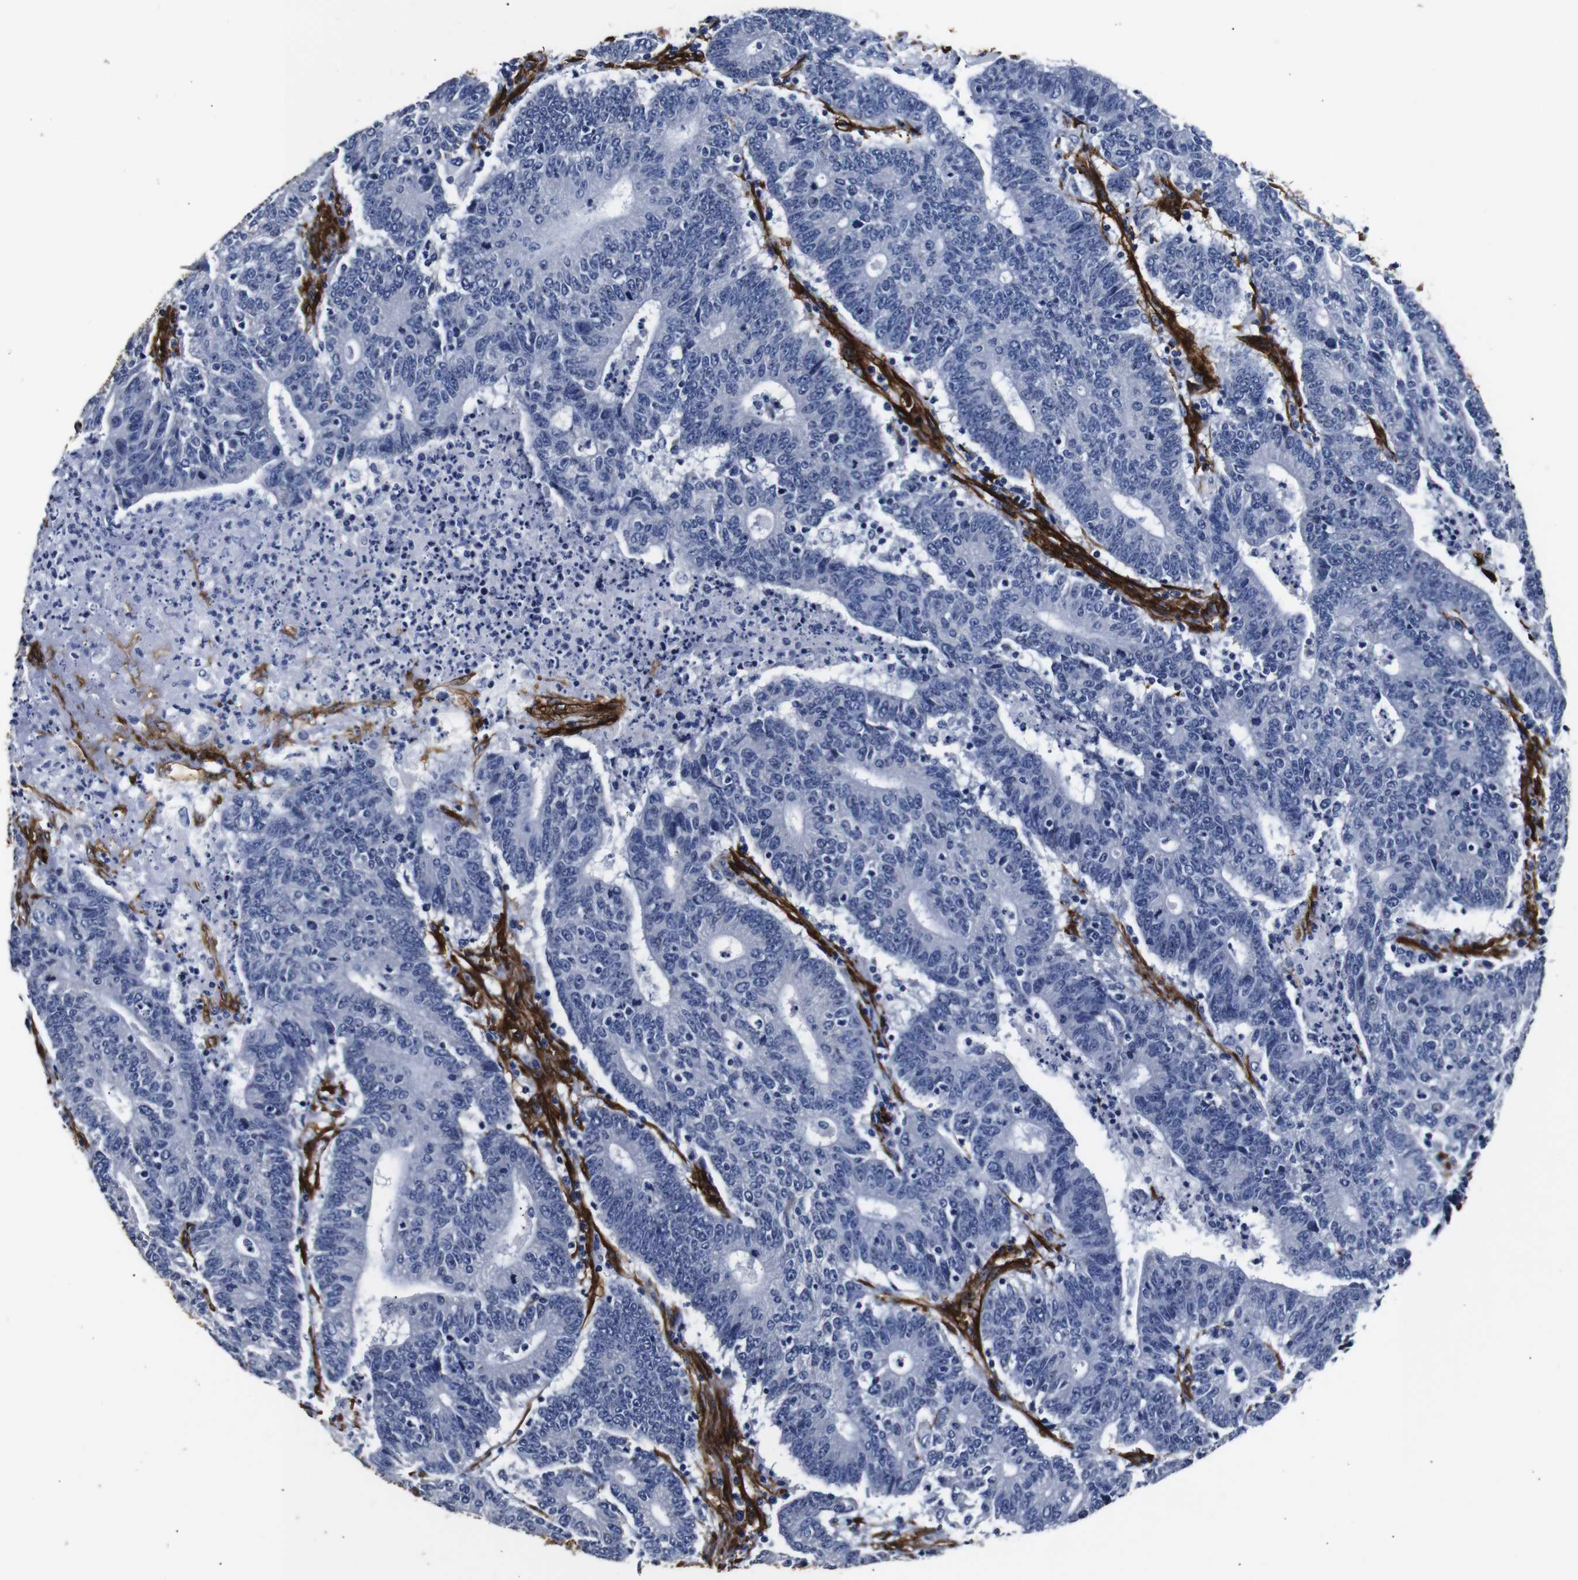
{"staining": {"intensity": "negative", "quantity": "none", "location": "none"}, "tissue": "colorectal cancer", "cell_type": "Tumor cells", "image_type": "cancer", "snomed": [{"axis": "morphology", "description": "Normal tissue, NOS"}, {"axis": "morphology", "description": "Adenocarcinoma, NOS"}, {"axis": "topography", "description": "Colon"}], "caption": "Colorectal cancer was stained to show a protein in brown. There is no significant expression in tumor cells. (DAB immunohistochemistry, high magnification).", "gene": "CAV2", "patient": {"sex": "female", "age": 75}}